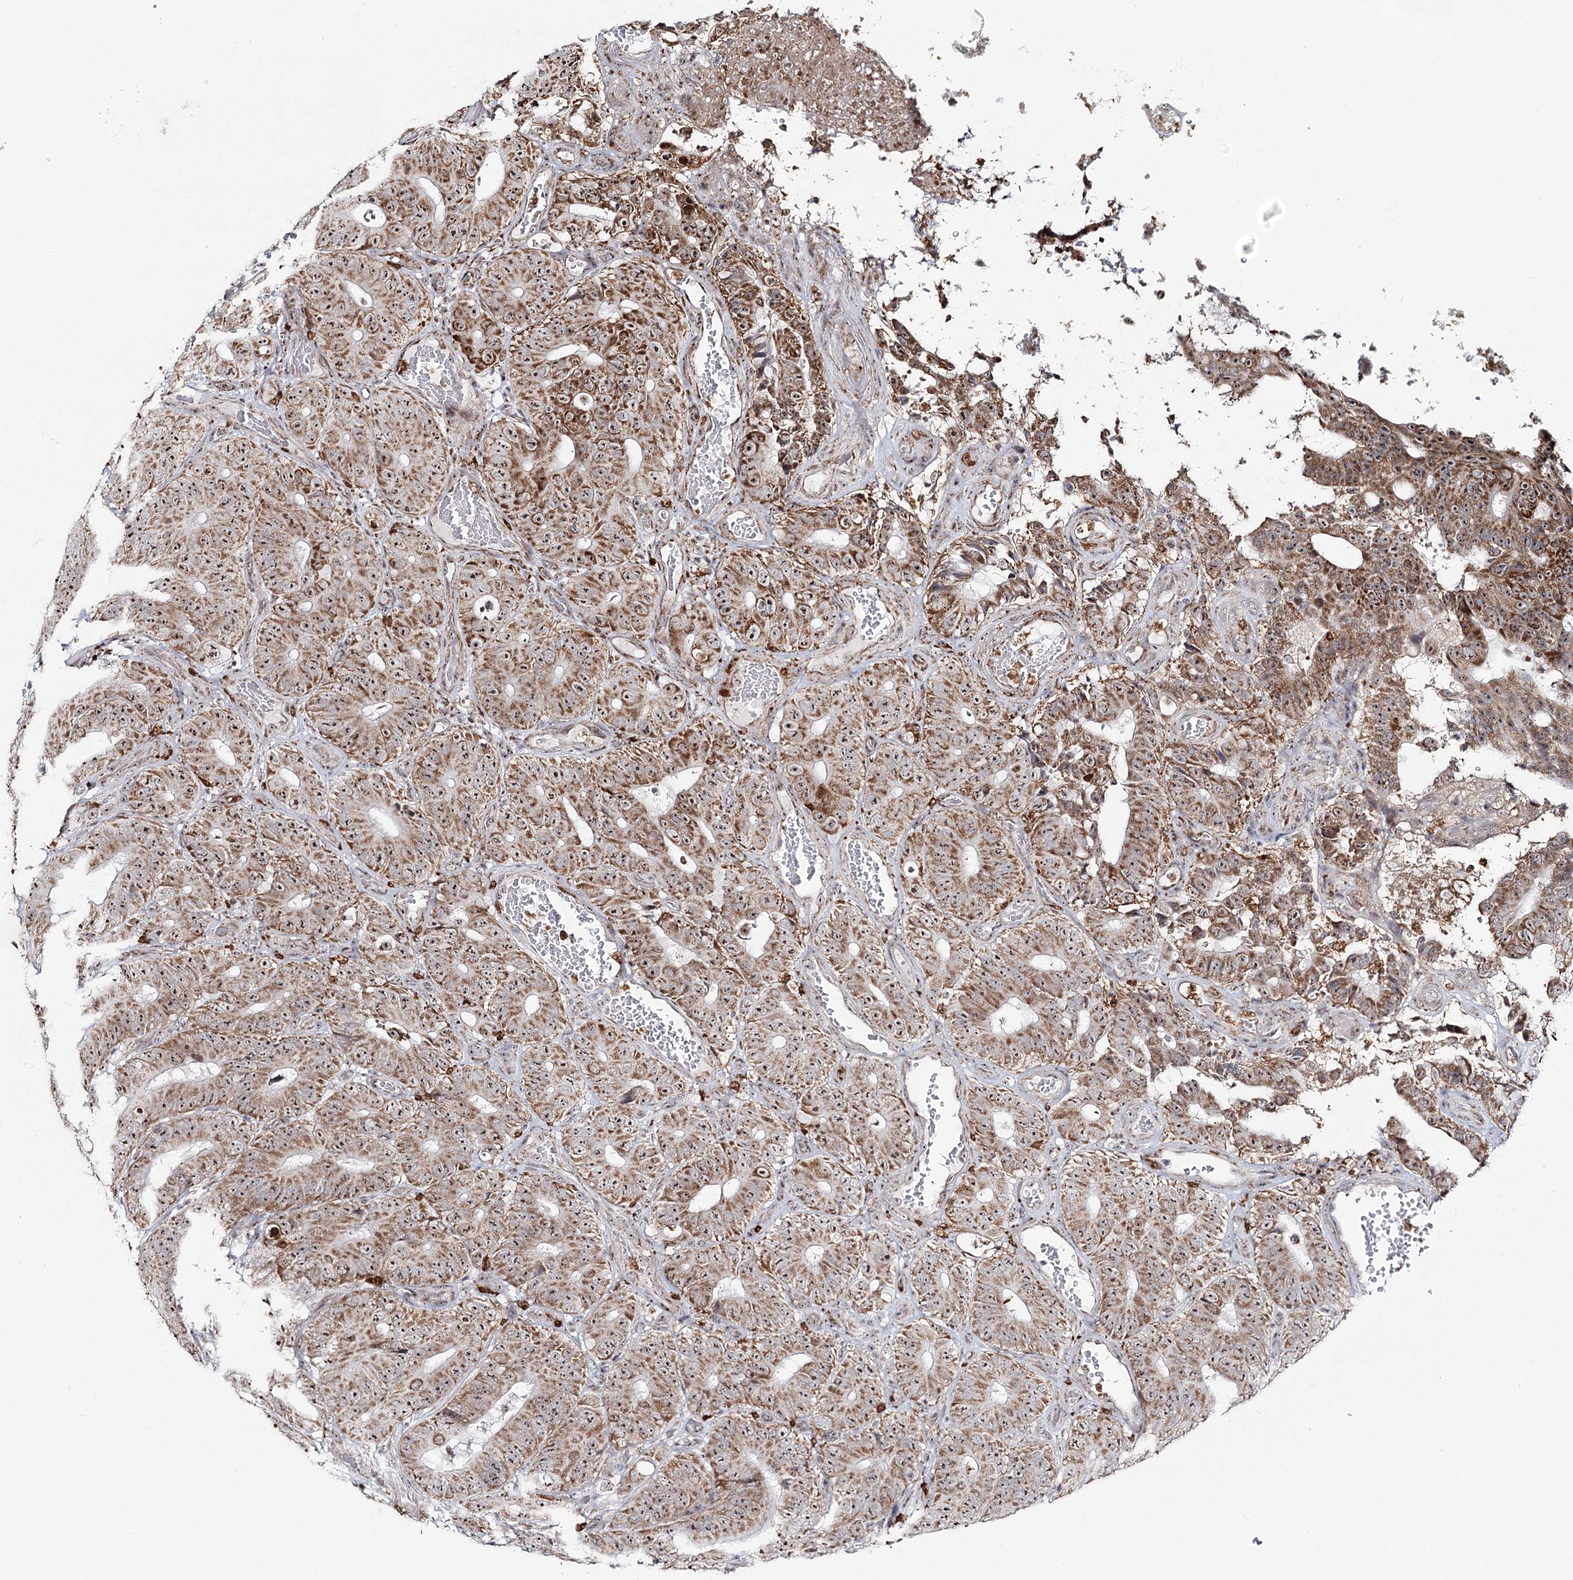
{"staining": {"intensity": "moderate", "quantity": ">75%", "location": "cytoplasmic/membranous,nuclear"}, "tissue": "colorectal cancer", "cell_type": "Tumor cells", "image_type": "cancer", "snomed": [{"axis": "morphology", "description": "Adenocarcinoma, NOS"}, {"axis": "topography", "description": "Colon"}], "caption": "Adenocarcinoma (colorectal) stained with immunohistochemistry shows moderate cytoplasmic/membranous and nuclear positivity in approximately >75% of tumor cells.", "gene": "ATAD1", "patient": {"sex": "male", "age": 83}}